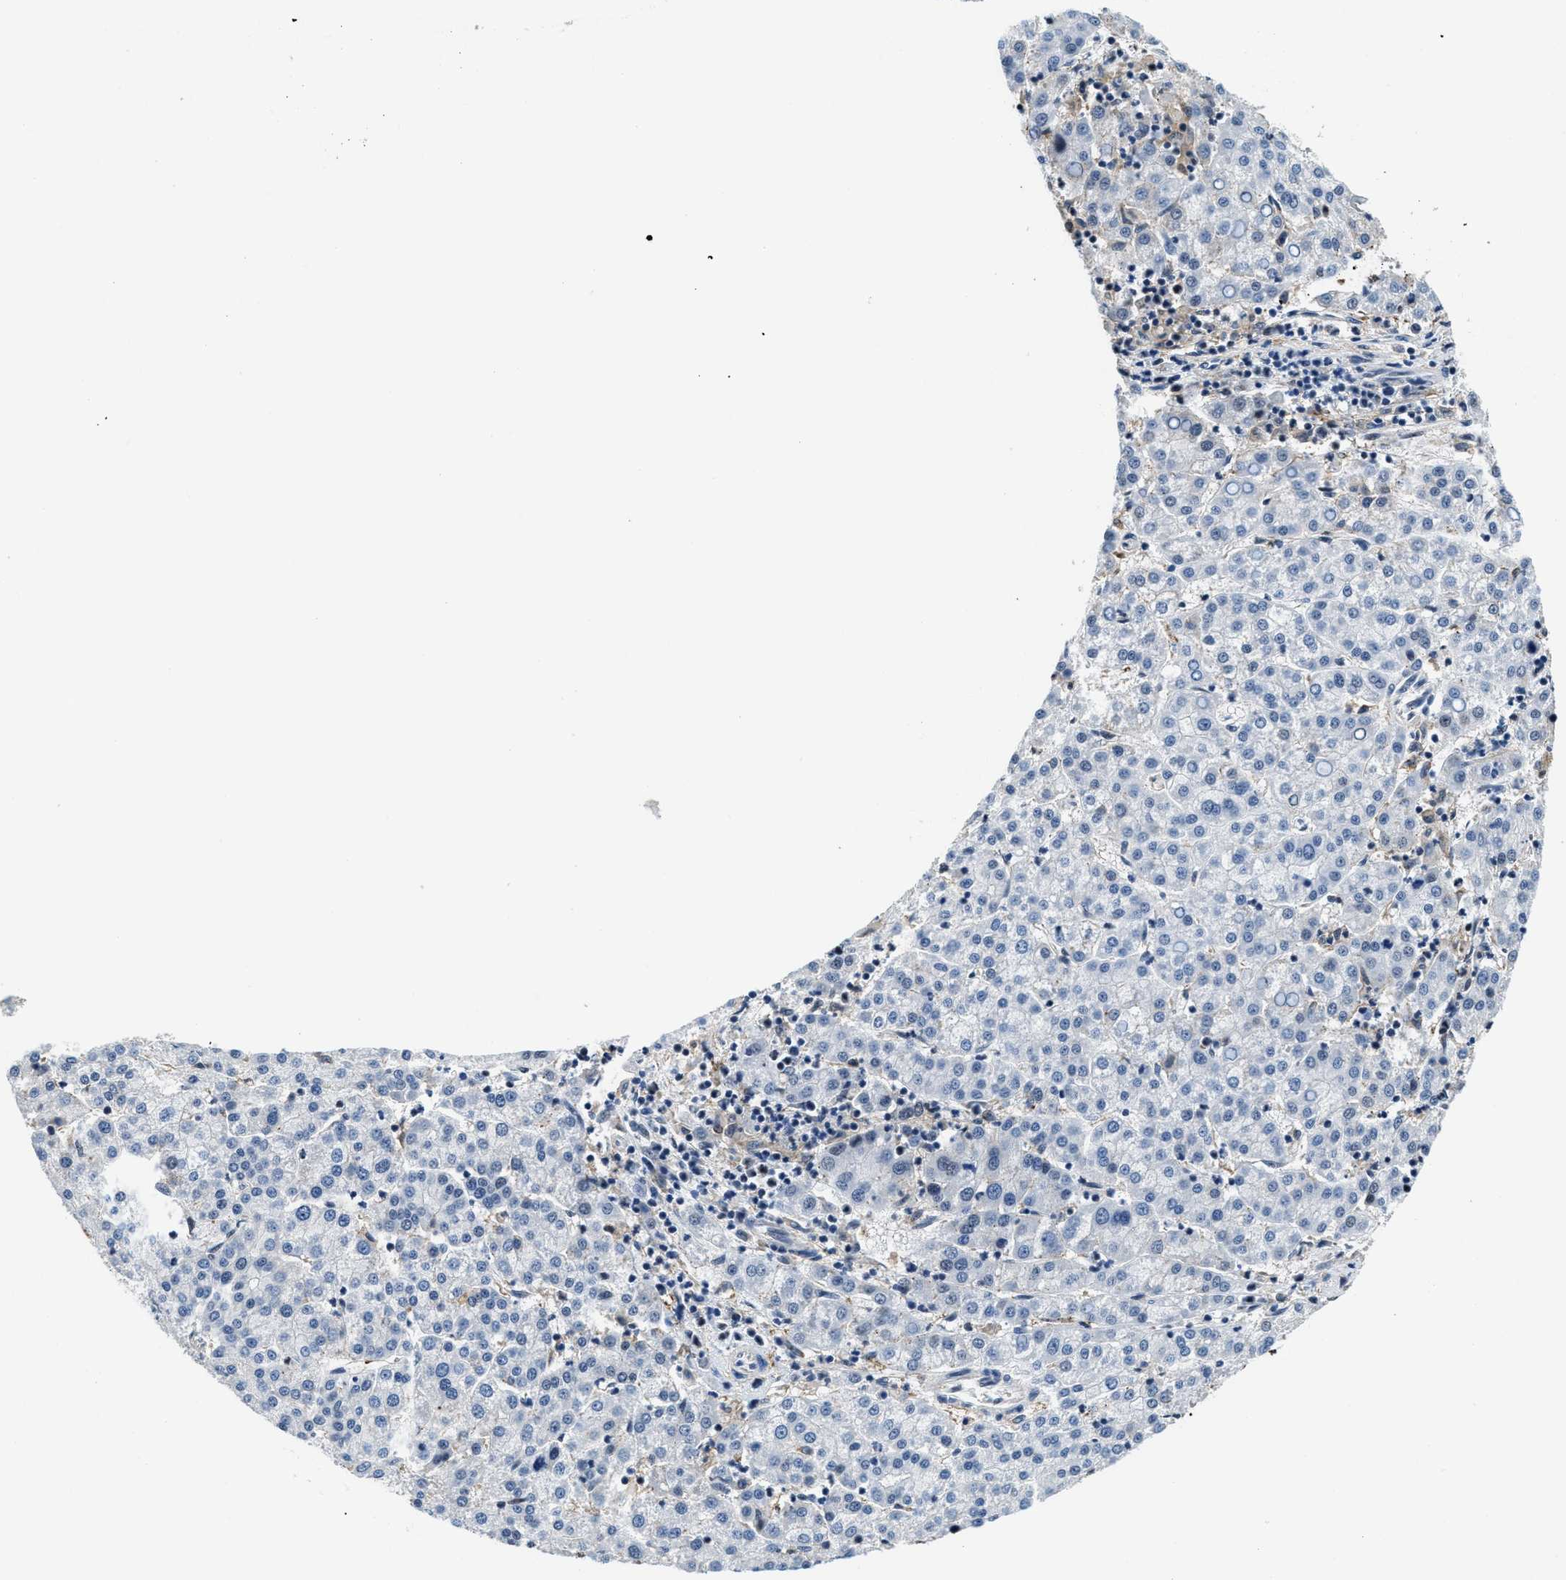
{"staining": {"intensity": "negative", "quantity": "none", "location": "none"}, "tissue": "liver cancer", "cell_type": "Tumor cells", "image_type": "cancer", "snomed": [{"axis": "morphology", "description": "Carcinoma, Hepatocellular, NOS"}, {"axis": "topography", "description": "Liver"}], "caption": "Immunohistochemistry (IHC) image of neoplastic tissue: liver cancer (hepatocellular carcinoma) stained with DAB shows no significant protein expression in tumor cells.", "gene": "HNRNPH2", "patient": {"sex": "female", "age": 58}}